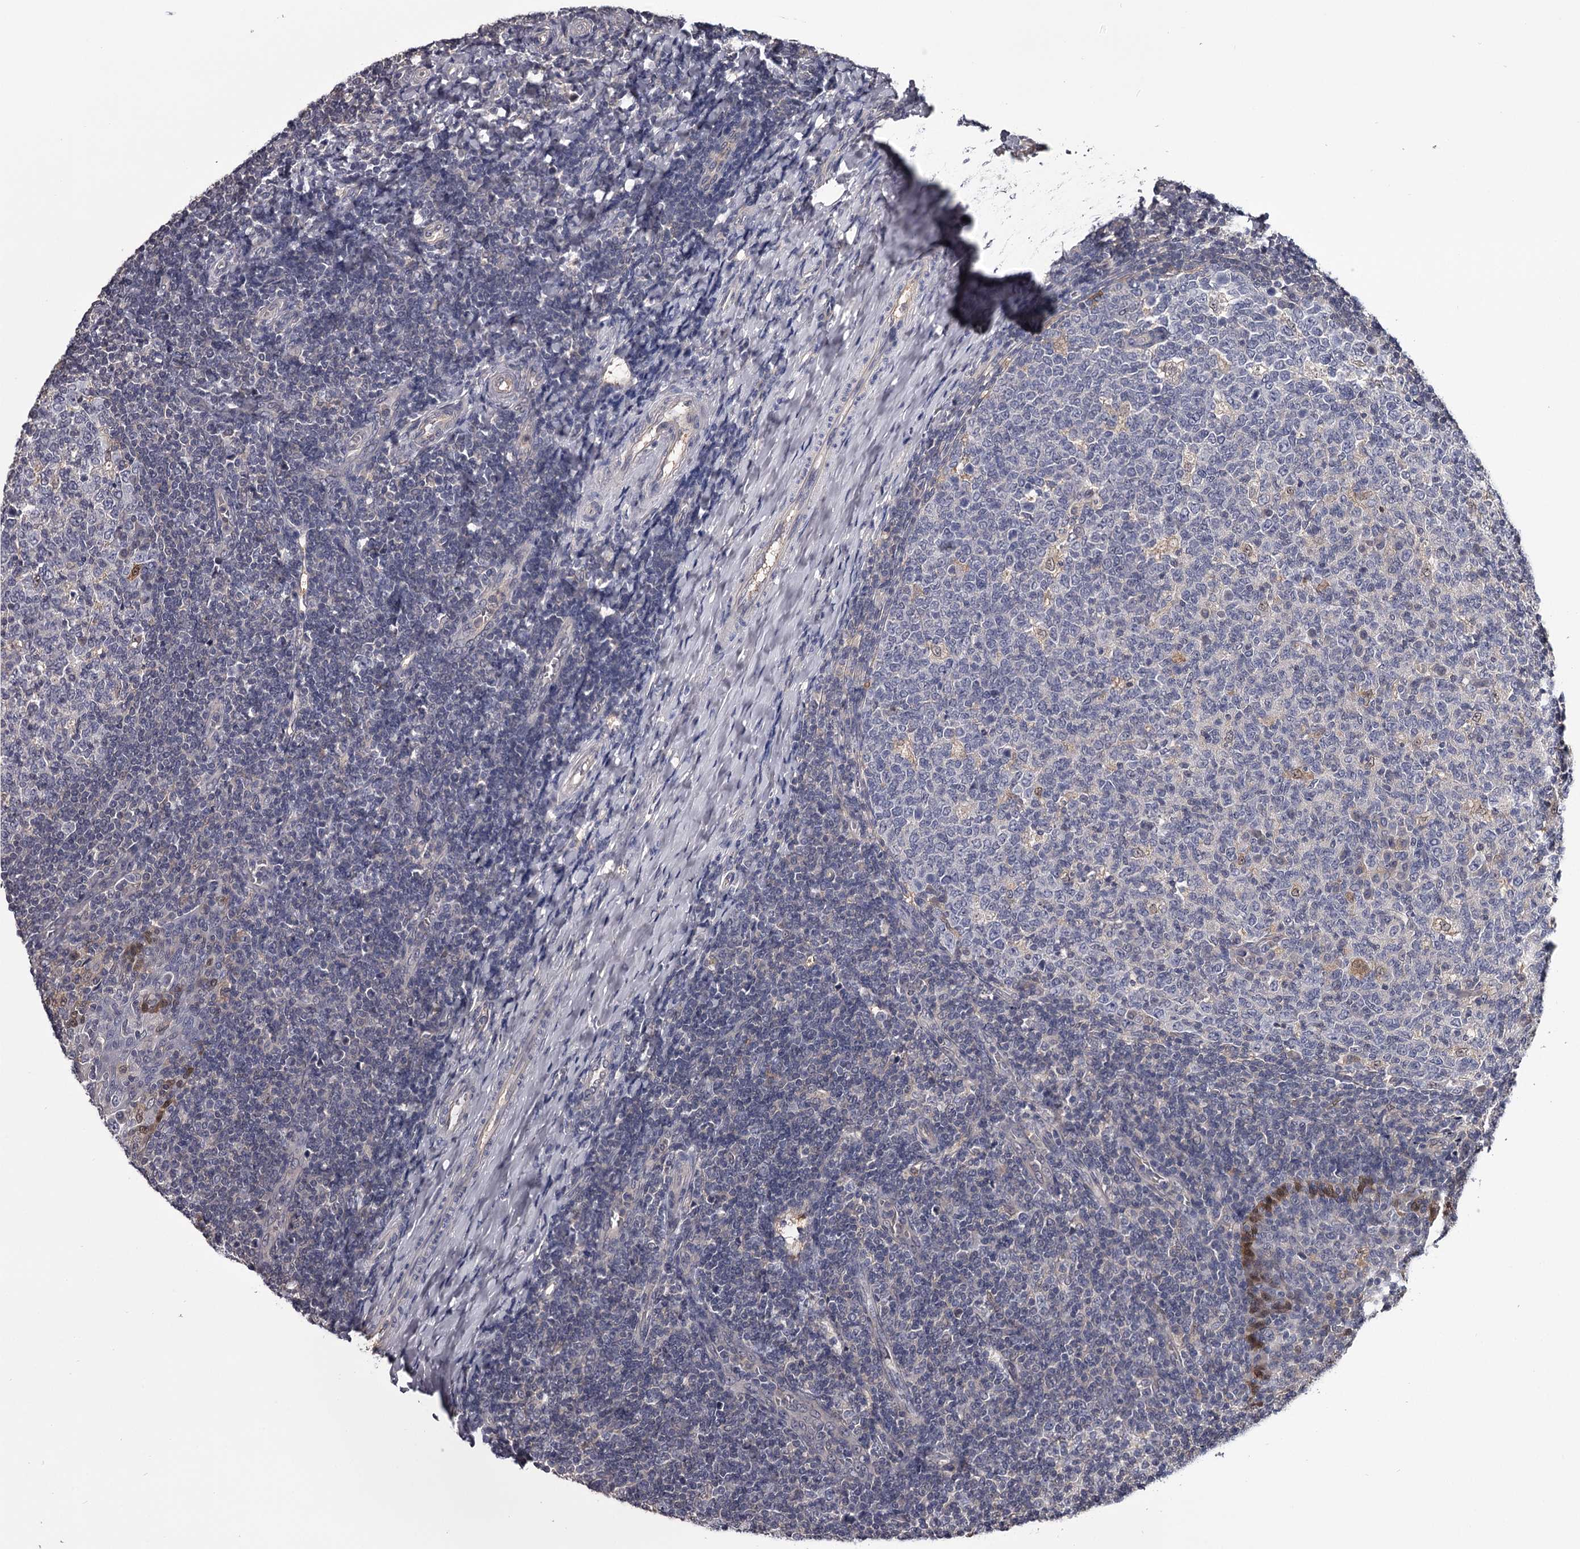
{"staining": {"intensity": "negative", "quantity": "none", "location": "none"}, "tissue": "tonsil", "cell_type": "Germinal center cells", "image_type": "normal", "snomed": [{"axis": "morphology", "description": "Normal tissue, NOS"}, {"axis": "topography", "description": "Tonsil"}], "caption": "Germinal center cells are negative for protein expression in unremarkable human tonsil. (Immunohistochemistry, brightfield microscopy, high magnification).", "gene": "GSTO1", "patient": {"sex": "female", "age": 19}}